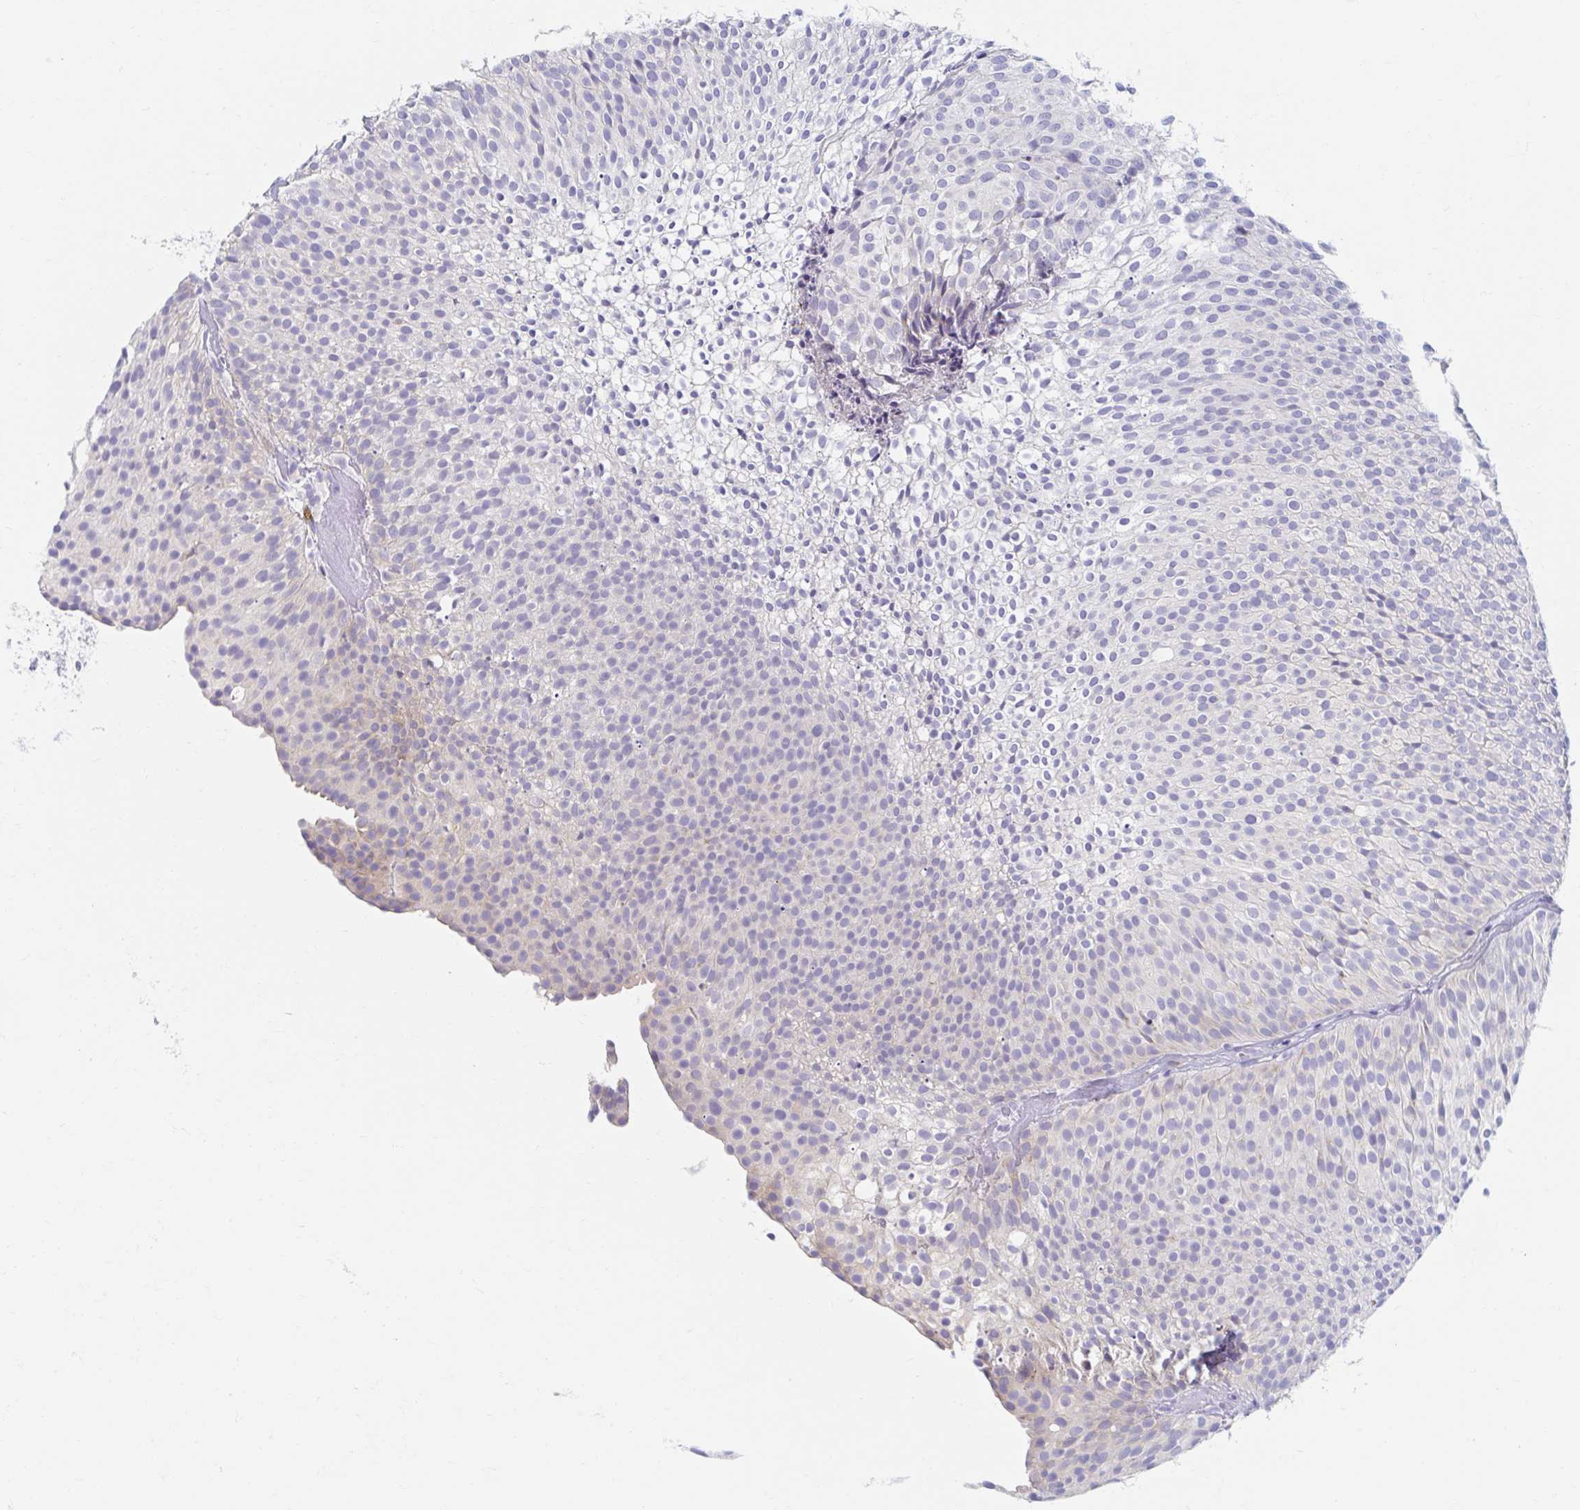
{"staining": {"intensity": "negative", "quantity": "none", "location": "none"}, "tissue": "urothelial cancer", "cell_type": "Tumor cells", "image_type": "cancer", "snomed": [{"axis": "morphology", "description": "Urothelial carcinoma, Low grade"}, {"axis": "topography", "description": "Urinary bladder"}], "caption": "Immunohistochemistry (IHC) photomicrograph of human low-grade urothelial carcinoma stained for a protein (brown), which demonstrates no expression in tumor cells.", "gene": "MYLK2", "patient": {"sex": "male", "age": 91}}